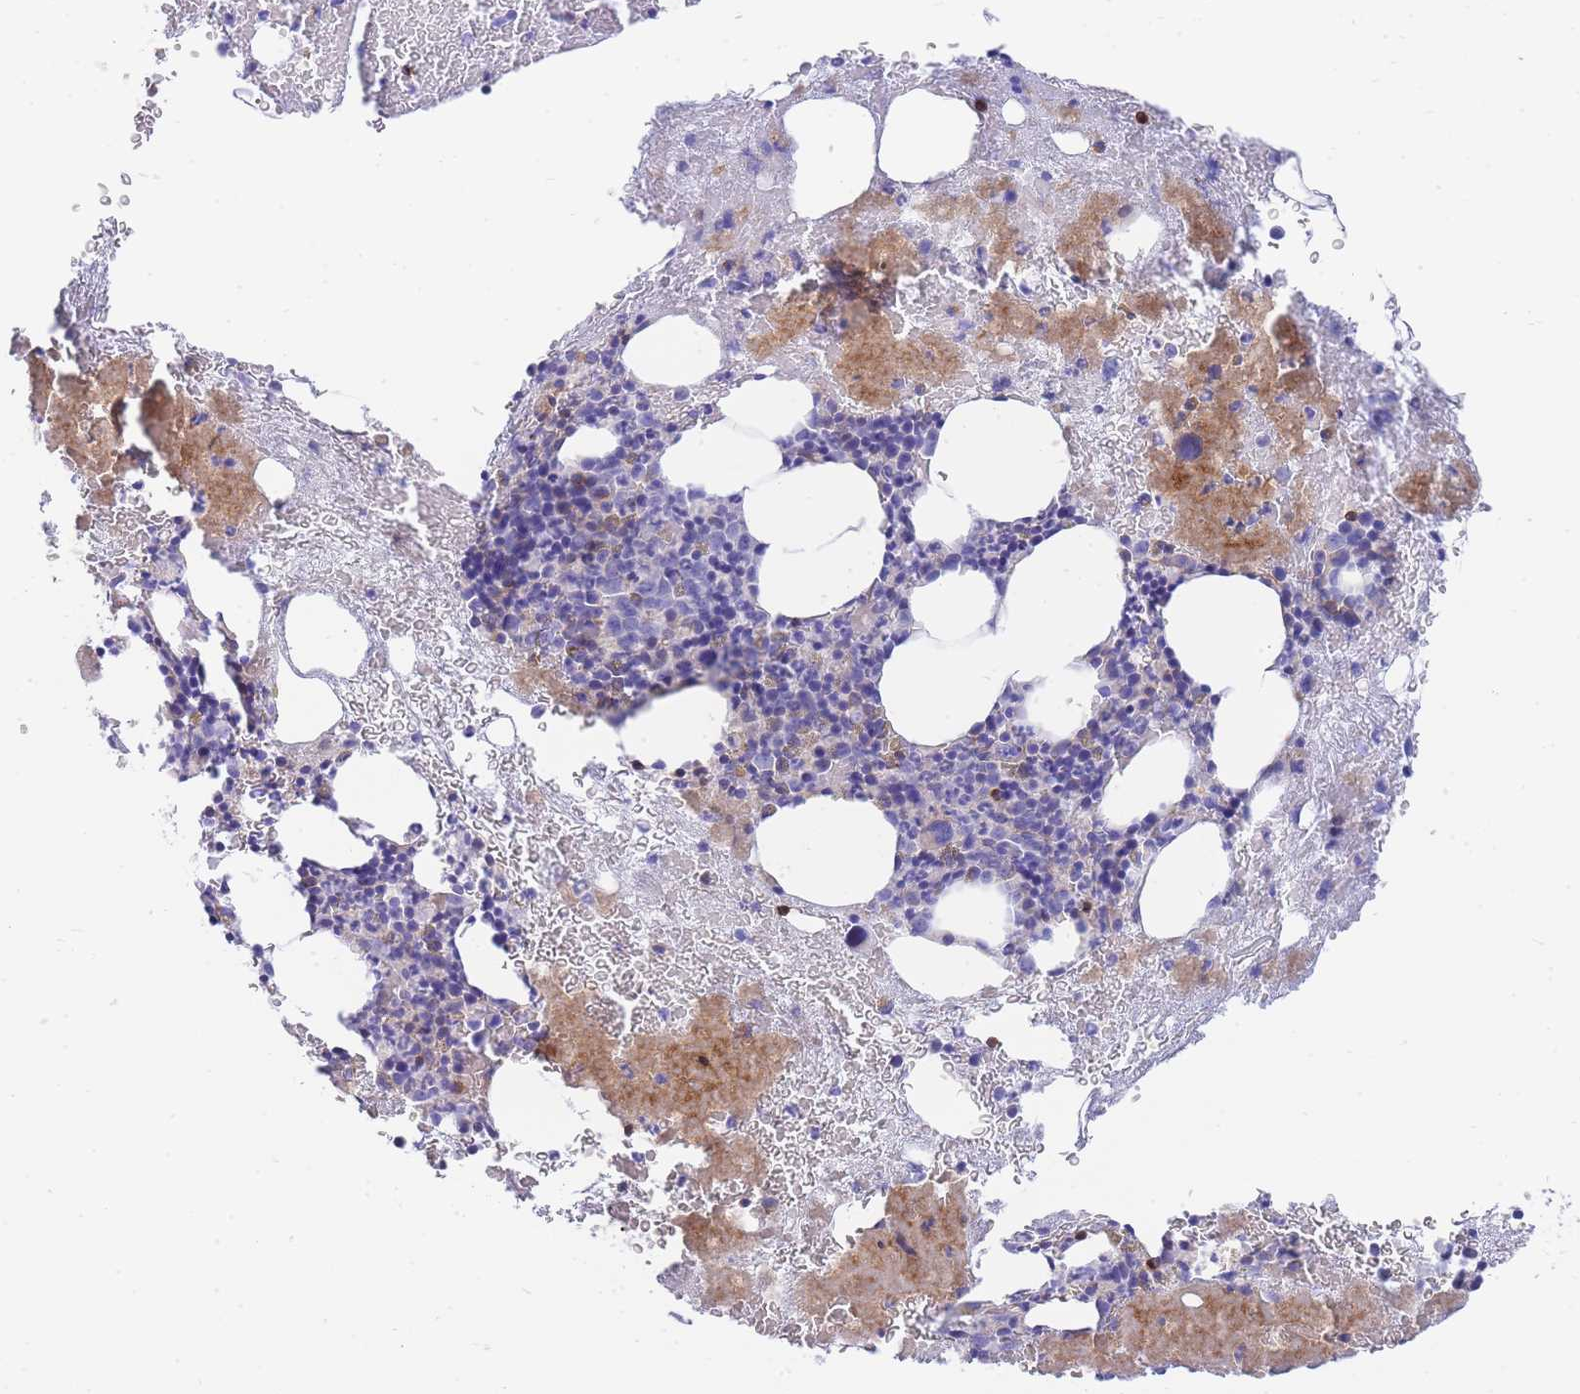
{"staining": {"intensity": "negative", "quantity": "none", "location": "none"}, "tissue": "bone marrow", "cell_type": "Hematopoietic cells", "image_type": "normal", "snomed": [{"axis": "morphology", "description": "Normal tissue, NOS"}, {"axis": "topography", "description": "Bone marrow"}], "caption": "IHC of unremarkable human bone marrow reveals no expression in hematopoietic cells.", "gene": "FBN3", "patient": {"sex": "male", "age": 53}}